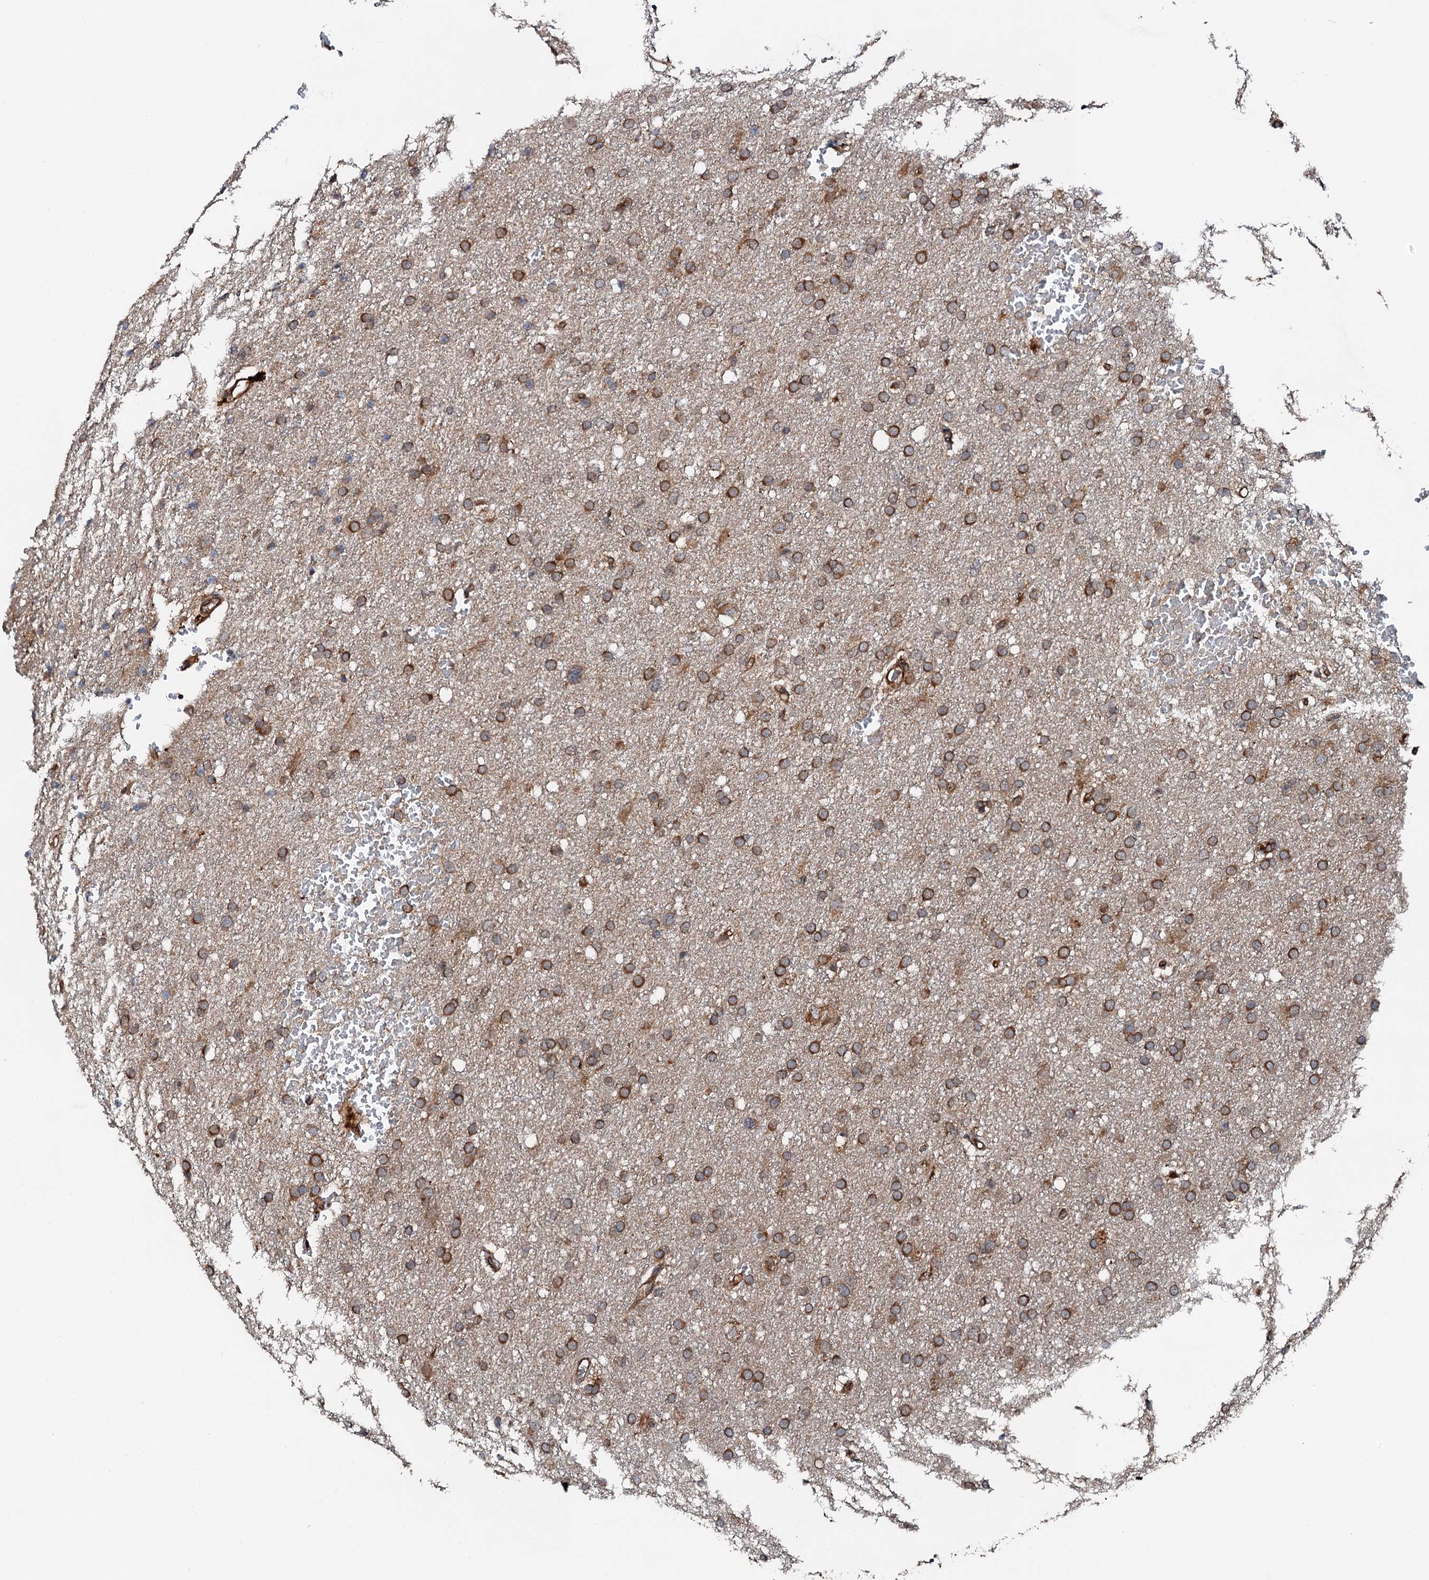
{"staining": {"intensity": "strong", "quantity": "25%-75%", "location": "cytoplasmic/membranous"}, "tissue": "glioma", "cell_type": "Tumor cells", "image_type": "cancer", "snomed": [{"axis": "morphology", "description": "Glioma, malignant, High grade"}, {"axis": "topography", "description": "Cerebral cortex"}], "caption": "High-grade glioma (malignant) stained with immunohistochemistry (IHC) exhibits strong cytoplasmic/membranous staining in about 25%-75% of tumor cells. The protein of interest is stained brown, and the nuclei are stained in blue (DAB (3,3'-diaminobenzidine) IHC with brightfield microscopy, high magnification).", "gene": "FLYWCH1", "patient": {"sex": "female", "age": 36}}